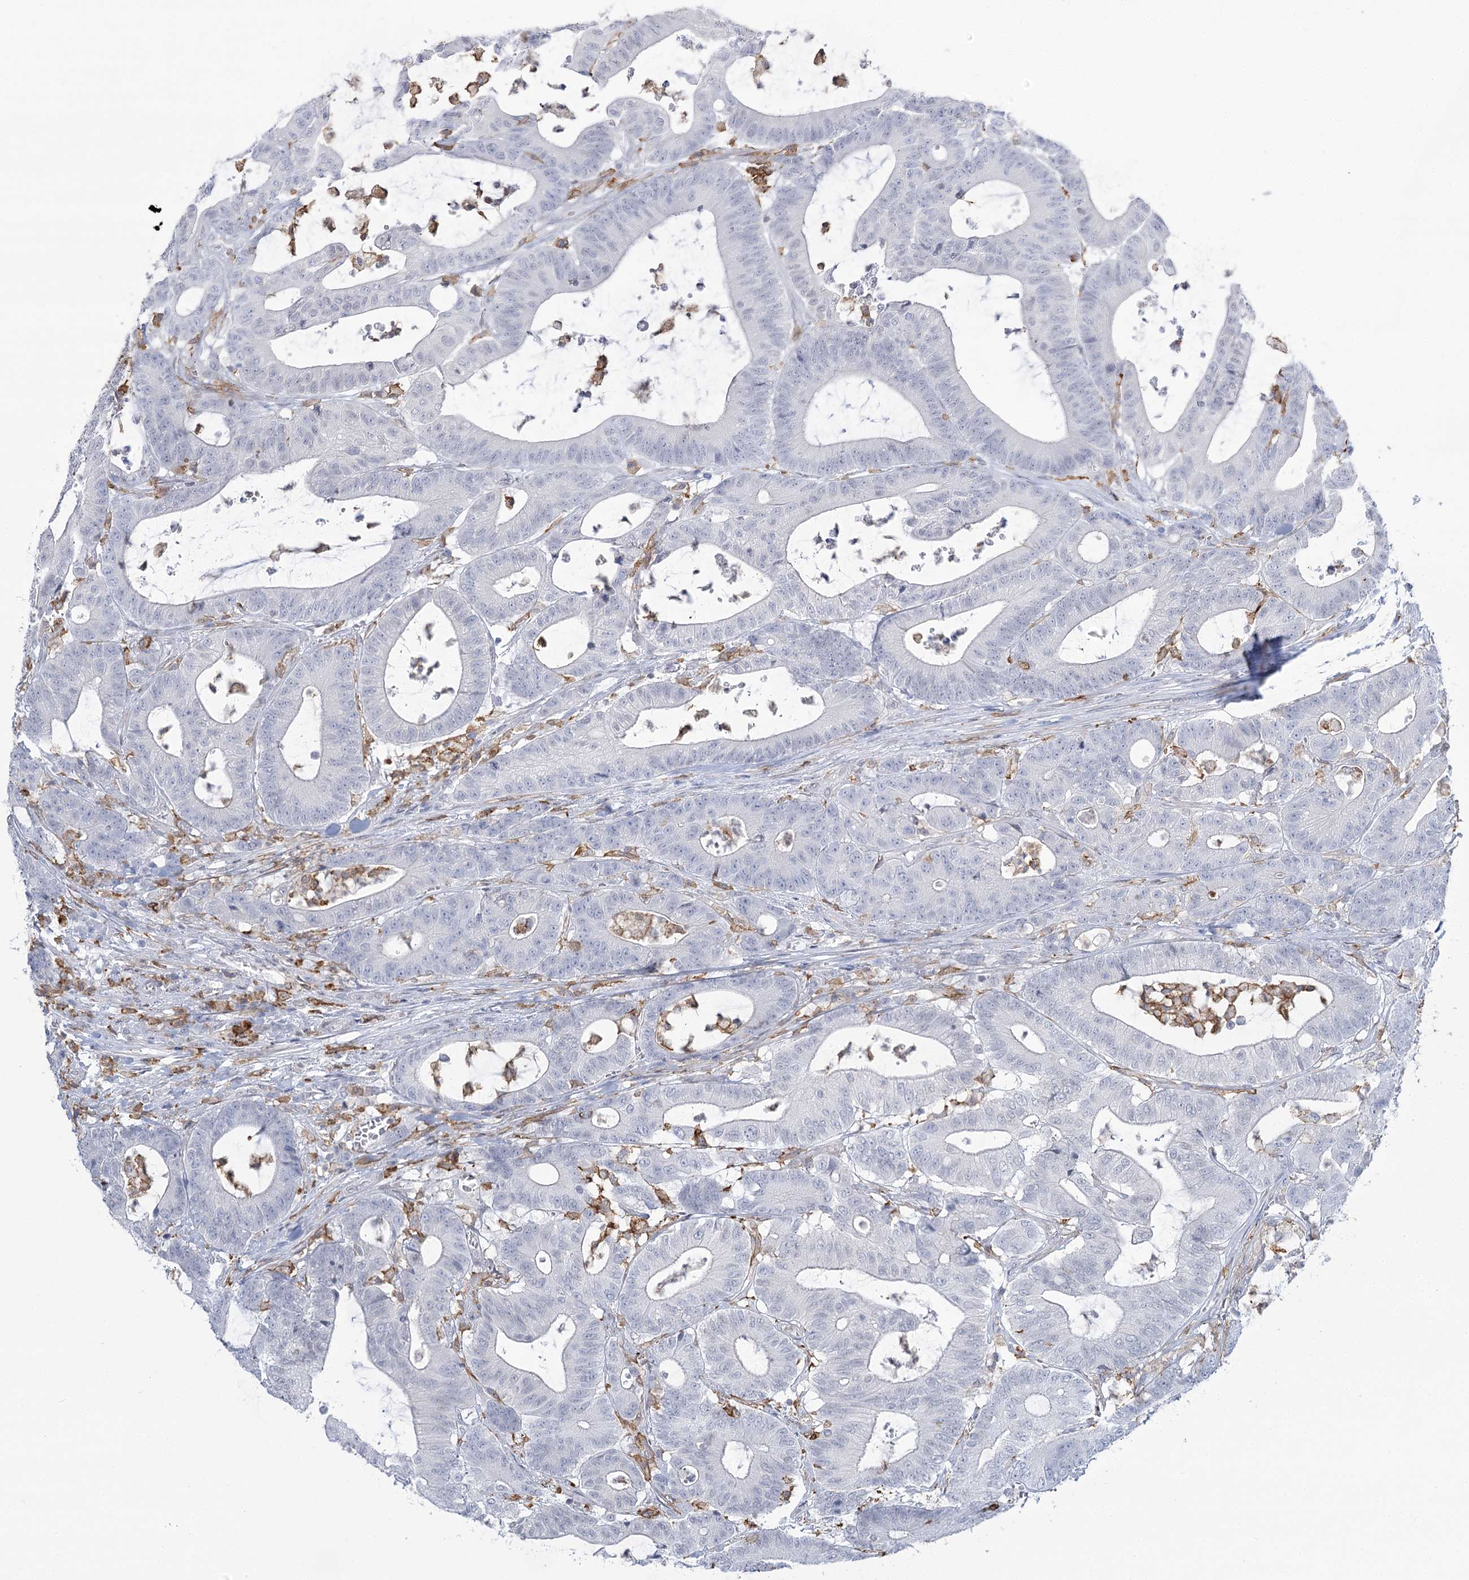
{"staining": {"intensity": "negative", "quantity": "none", "location": "none"}, "tissue": "colorectal cancer", "cell_type": "Tumor cells", "image_type": "cancer", "snomed": [{"axis": "morphology", "description": "Adenocarcinoma, NOS"}, {"axis": "topography", "description": "Colon"}], "caption": "Immunohistochemical staining of human colorectal adenocarcinoma exhibits no significant positivity in tumor cells.", "gene": "C11orf1", "patient": {"sex": "female", "age": 84}}